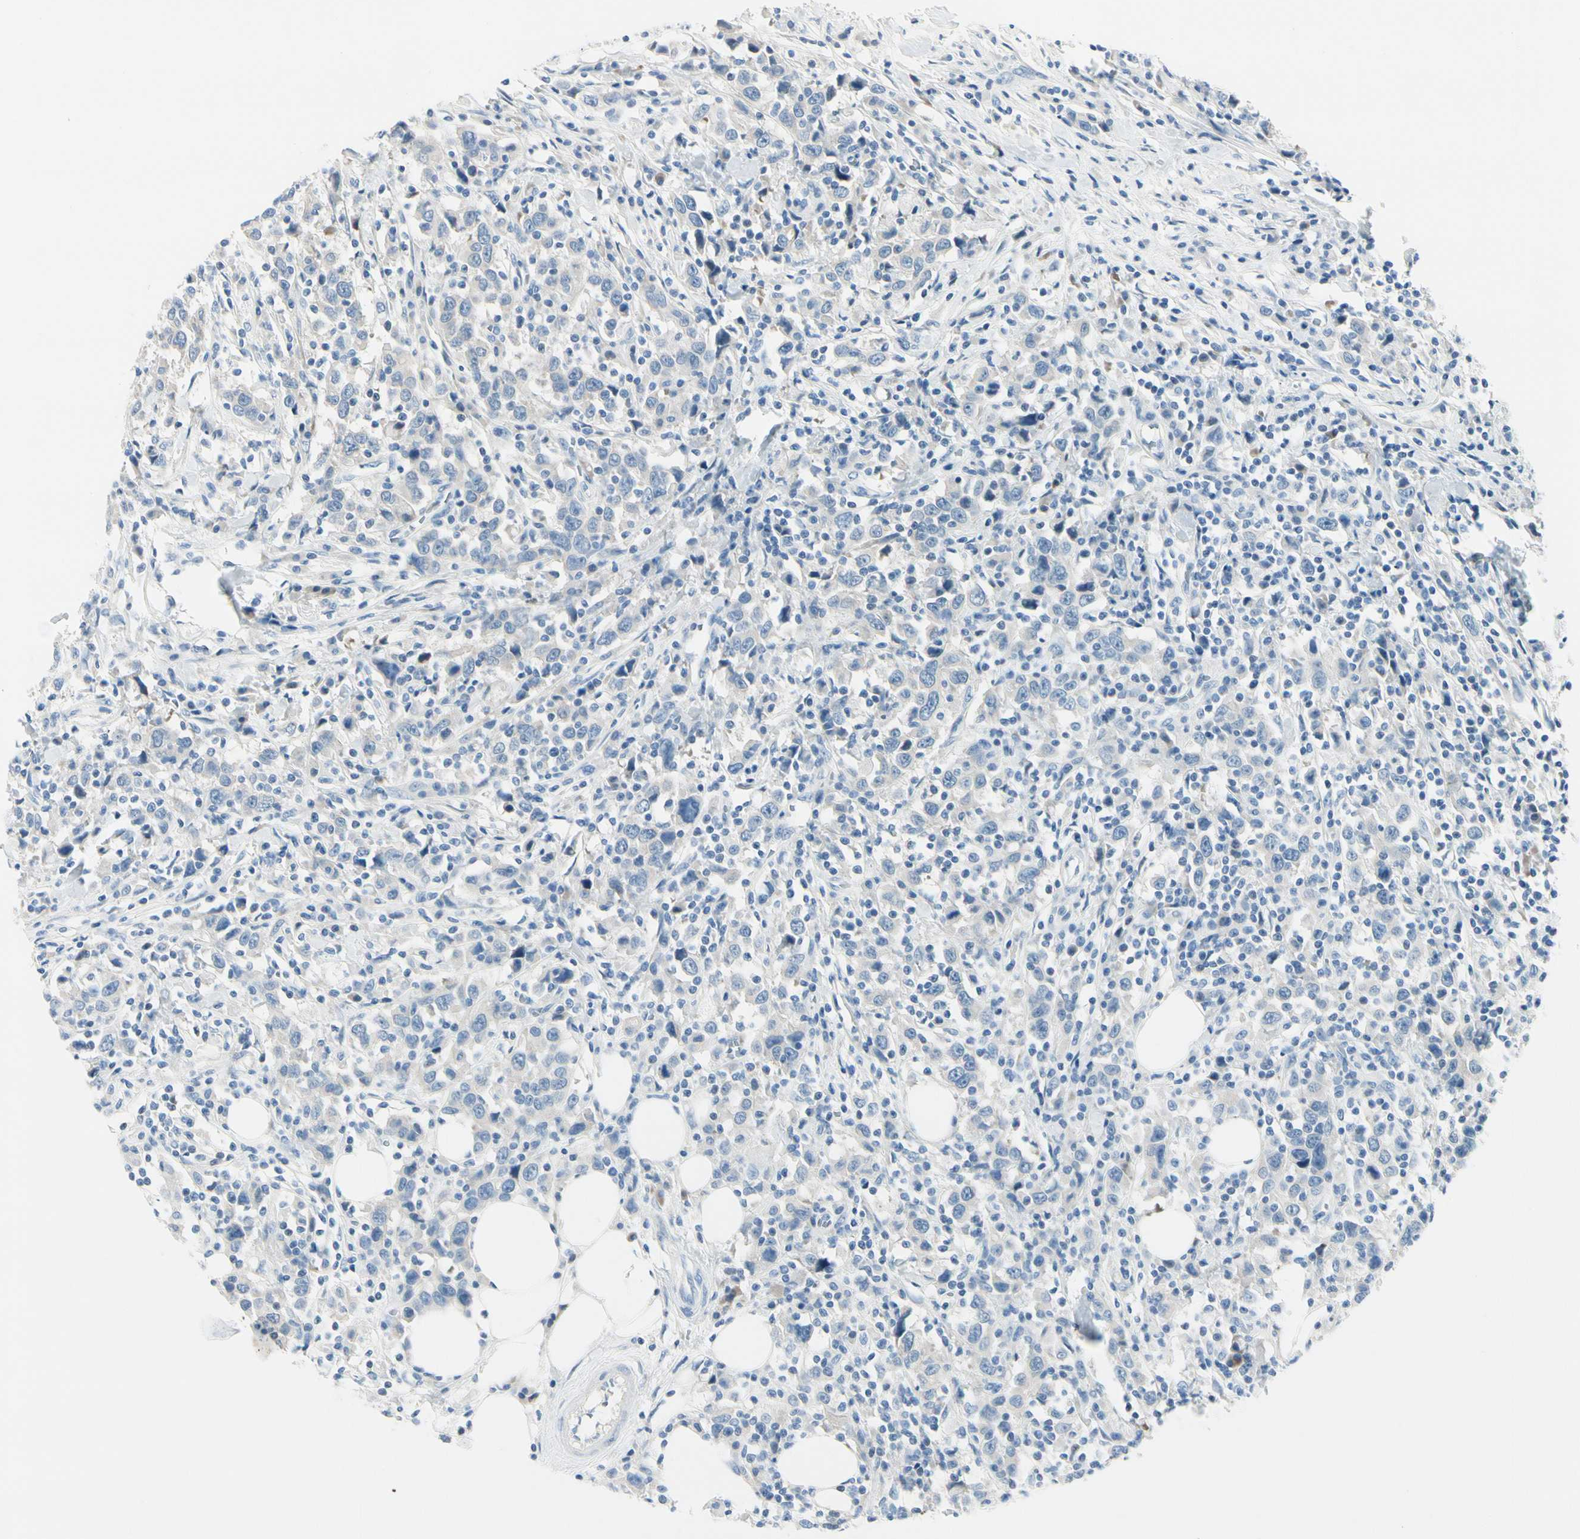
{"staining": {"intensity": "negative", "quantity": "none", "location": "none"}, "tissue": "urothelial cancer", "cell_type": "Tumor cells", "image_type": "cancer", "snomed": [{"axis": "morphology", "description": "Urothelial carcinoma, High grade"}, {"axis": "topography", "description": "Urinary bladder"}], "caption": "IHC histopathology image of neoplastic tissue: high-grade urothelial carcinoma stained with DAB (3,3'-diaminobenzidine) shows no significant protein expression in tumor cells. (Immunohistochemistry (ihc), brightfield microscopy, high magnification).", "gene": "PEBP1", "patient": {"sex": "male", "age": 61}}